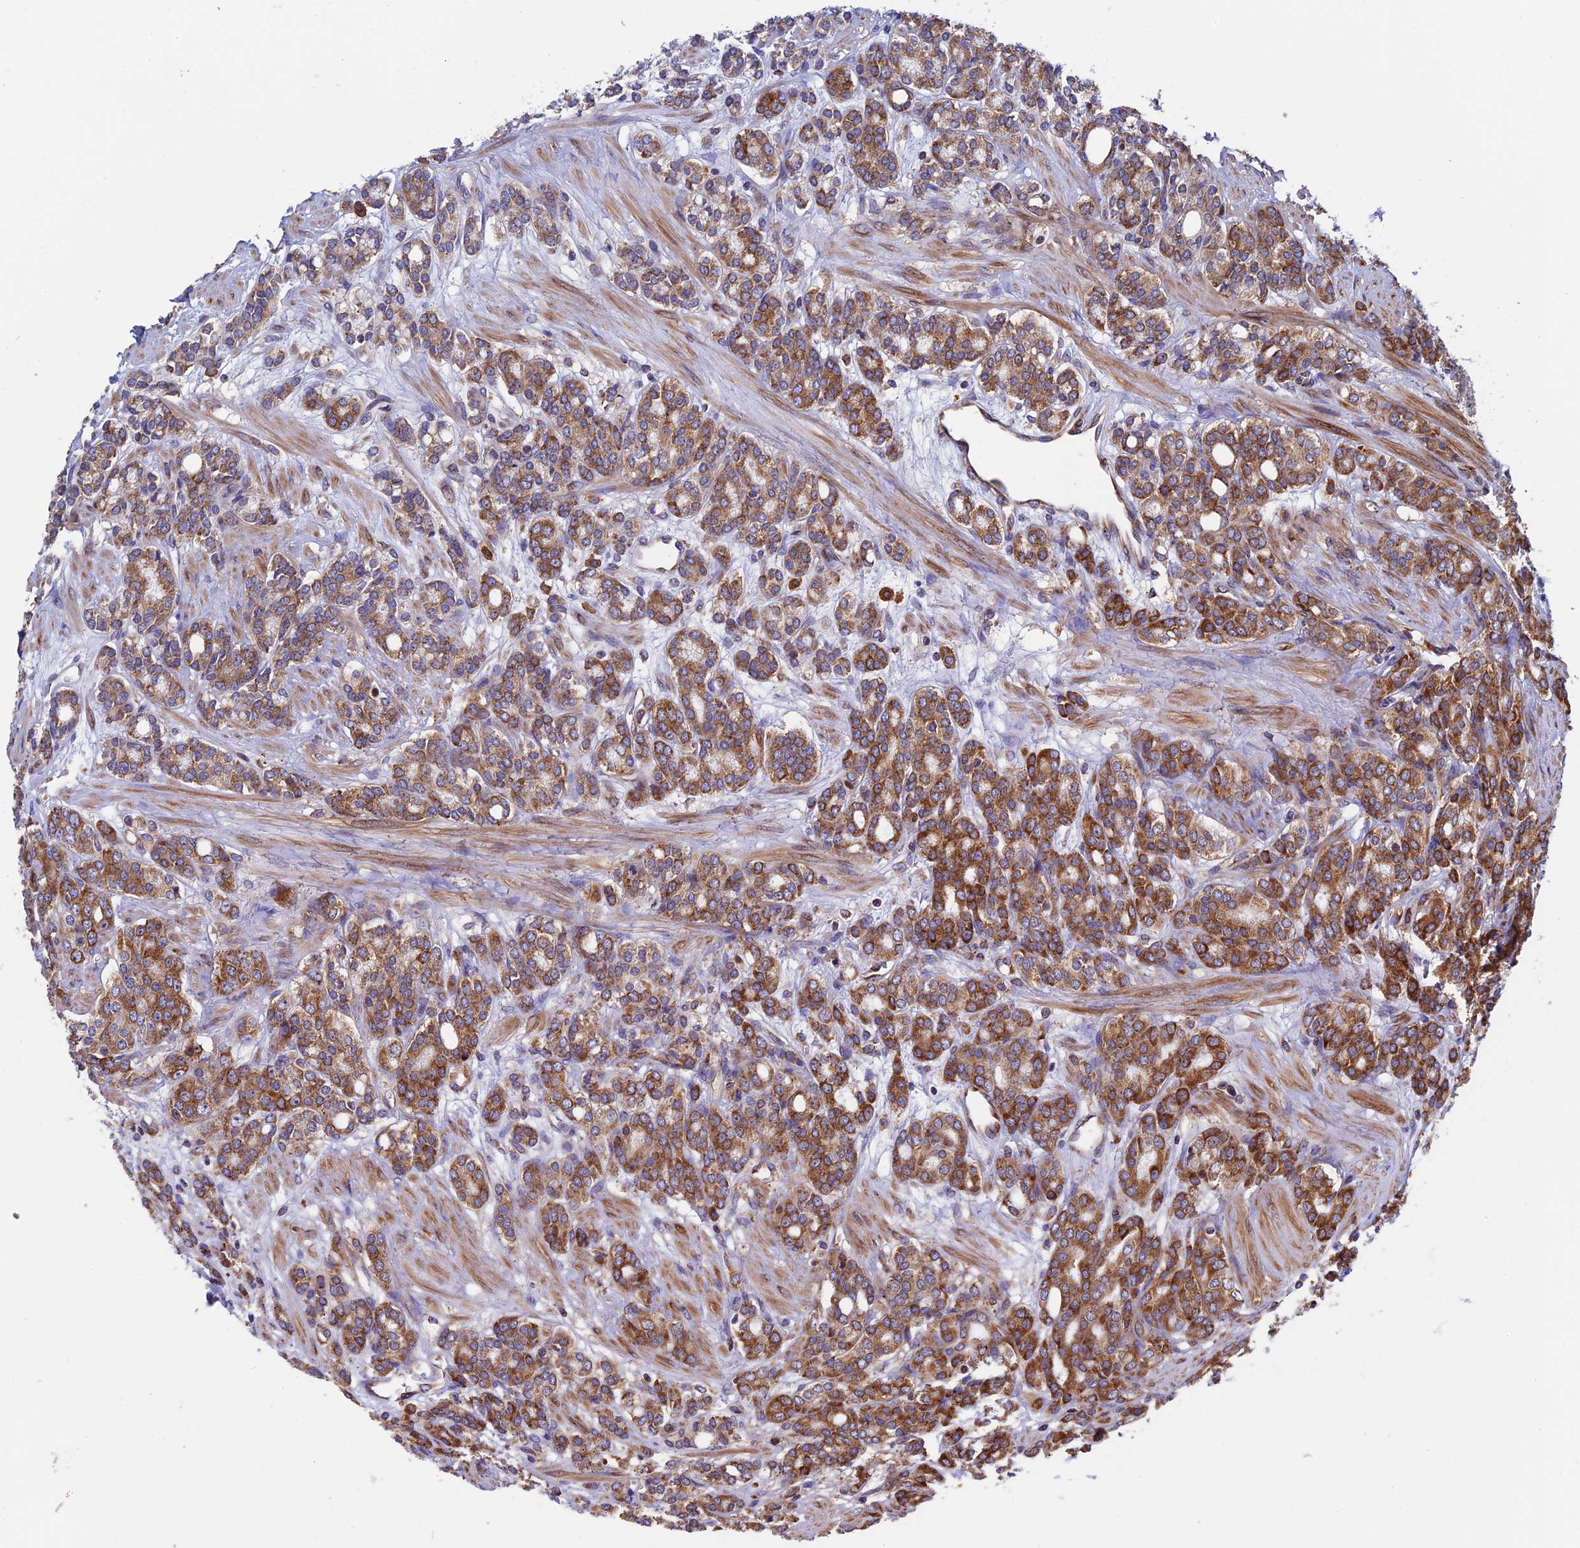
{"staining": {"intensity": "strong", "quantity": ">75%", "location": "cytoplasmic/membranous"}, "tissue": "prostate cancer", "cell_type": "Tumor cells", "image_type": "cancer", "snomed": [{"axis": "morphology", "description": "Adenocarcinoma, High grade"}, {"axis": "topography", "description": "Prostate"}], "caption": "Approximately >75% of tumor cells in human prostate cancer show strong cytoplasmic/membranous protein expression as visualized by brown immunohistochemical staining.", "gene": "SLC9A5", "patient": {"sex": "male", "age": 62}}